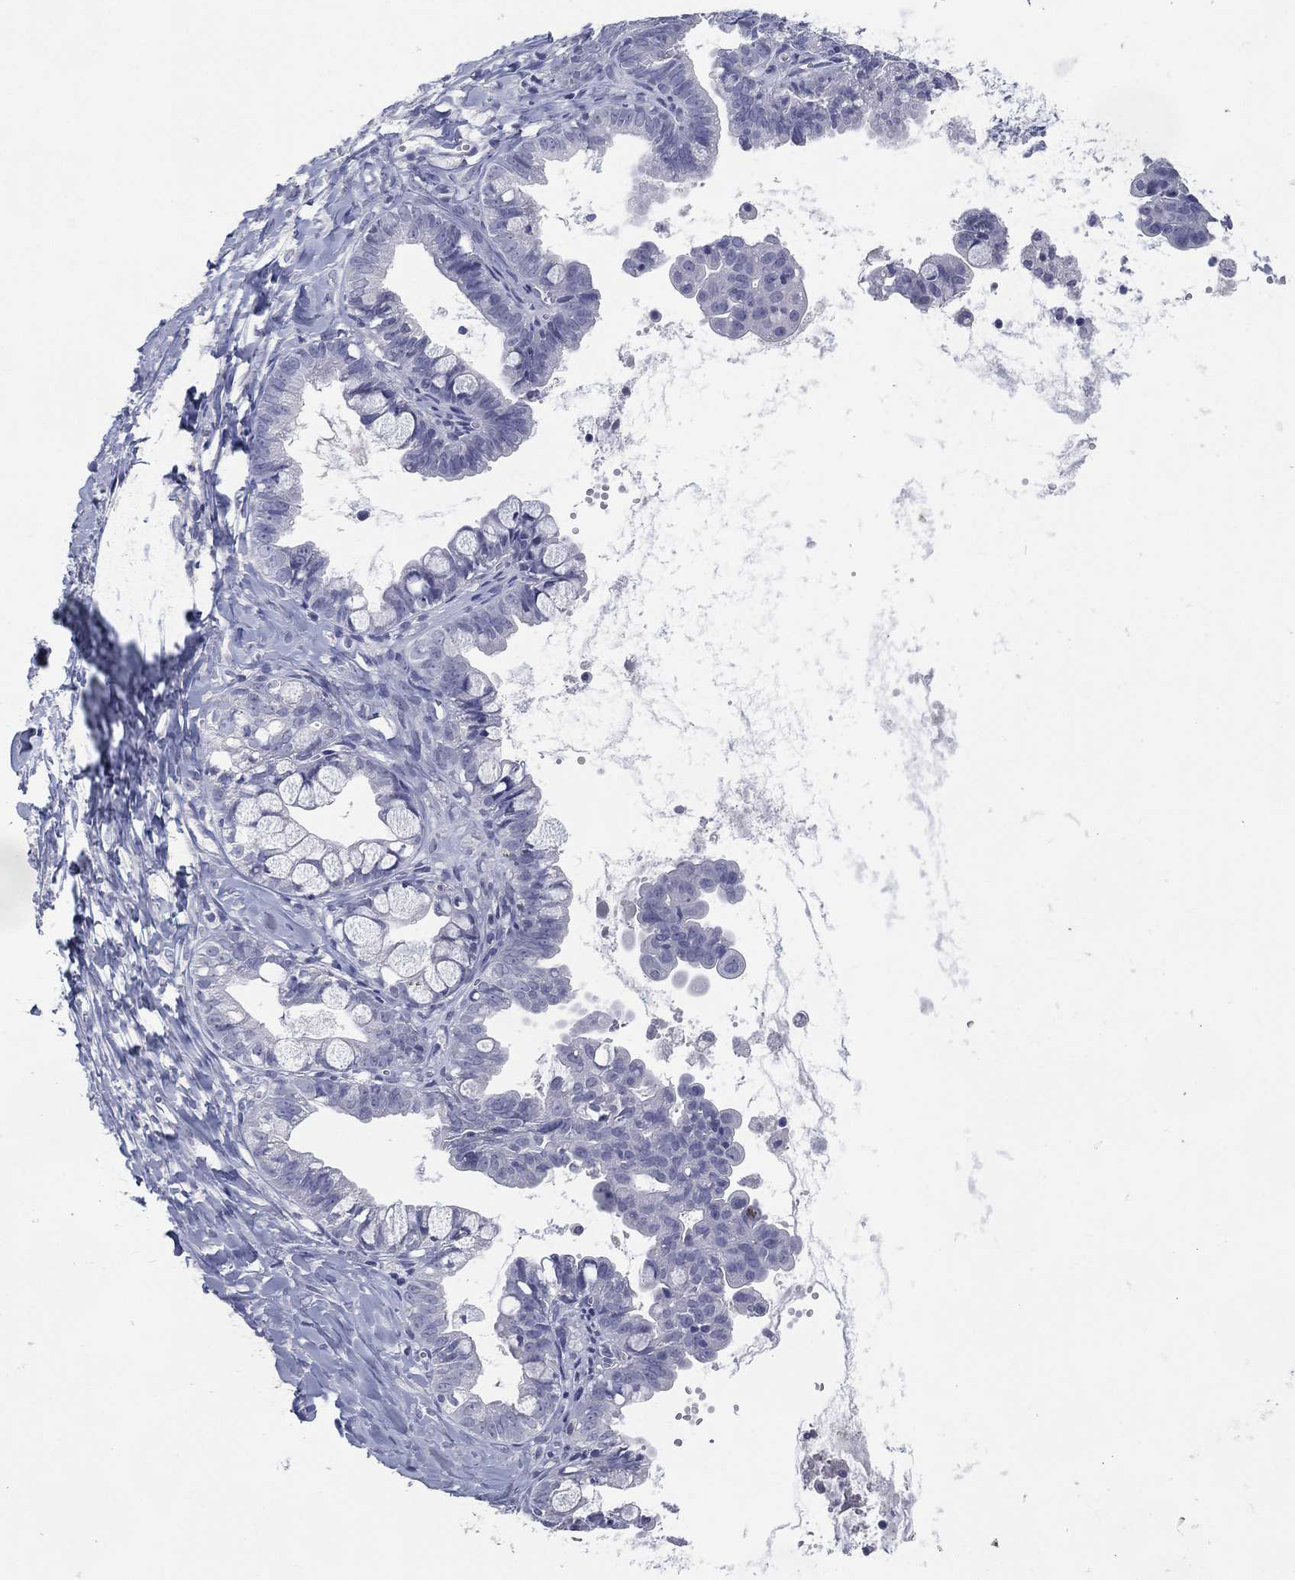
{"staining": {"intensity": "negative", "quantity": "none", "location": "none"}, "tissue": "ovarian cancer", "cell_type": "Tumor cells", "image_type": "cancer", "snomed": [{"axis": "morphology", "description": "Cystadenocarcinoma, mucinous, NOS"}, {"axis": "topography", "description": "Ovary"}], "caption": "This is an immunohistochemistry (IHC) micrograph of human ovarian mucinous cystadenocarcinoma. There is no positivity in tumor cells.", "gene": "KRT35", "patient": {"sex": "female", "age": 63}}